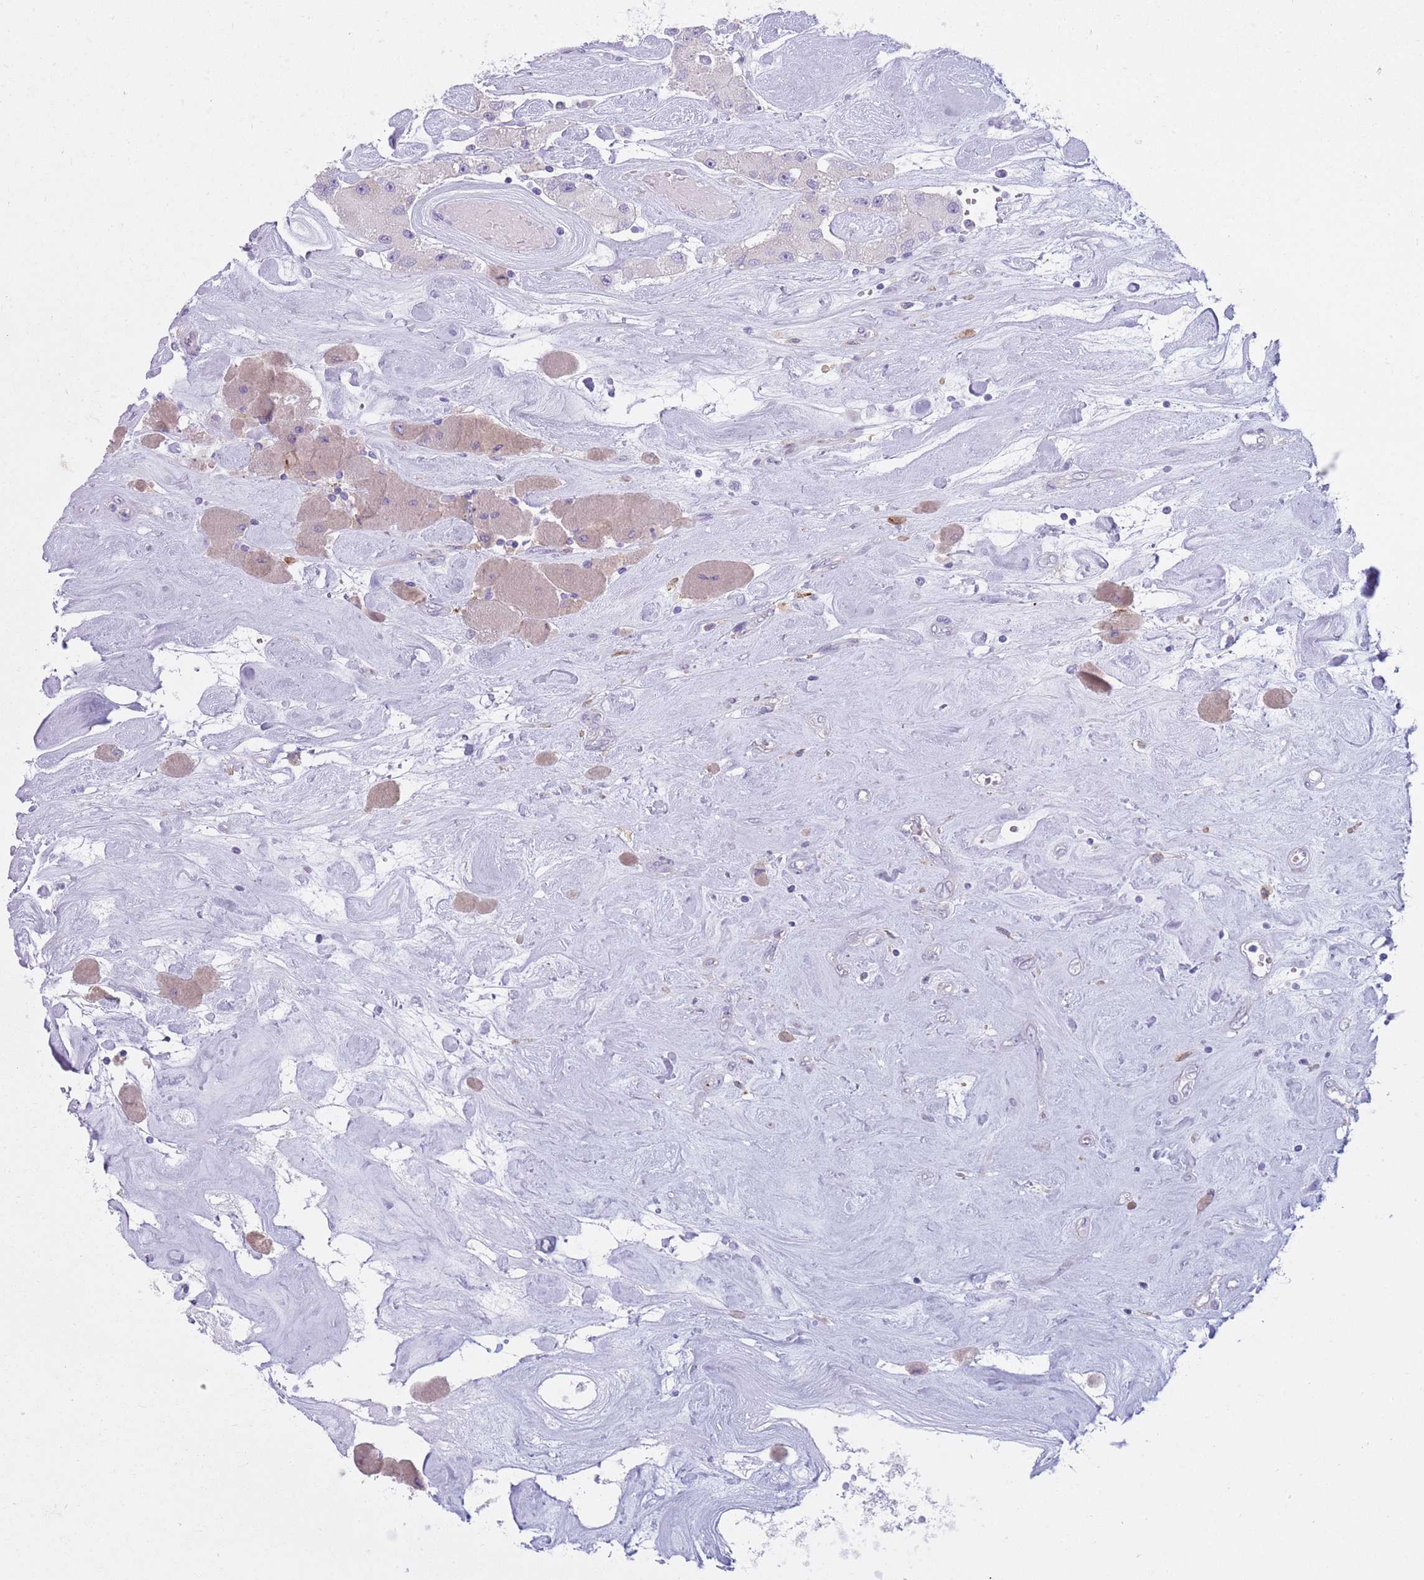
{"staining": {"intensity": "negative", "quantity": "none", "location": "none"}, "tissue": "carcinoid", "cell_type": "Tumor cells", "image_type": "cancer", "snomed": [{"axis": "morphology", "description": "Carcinoid, malignant, NOS"}, {"axis": "topography", "description": "Pancreas"}], "caption": "Immunohistochemistry (IHC) photomicrograph of neoplastic tissue: malignant carcinoid stained with DAB shows no significant protein positivity in tumor cells. (DAB IHC visualized using brightfield microscopy, high magnification).", "gene": "SNX6", "patient": {"sex": "male", "age": 41}}